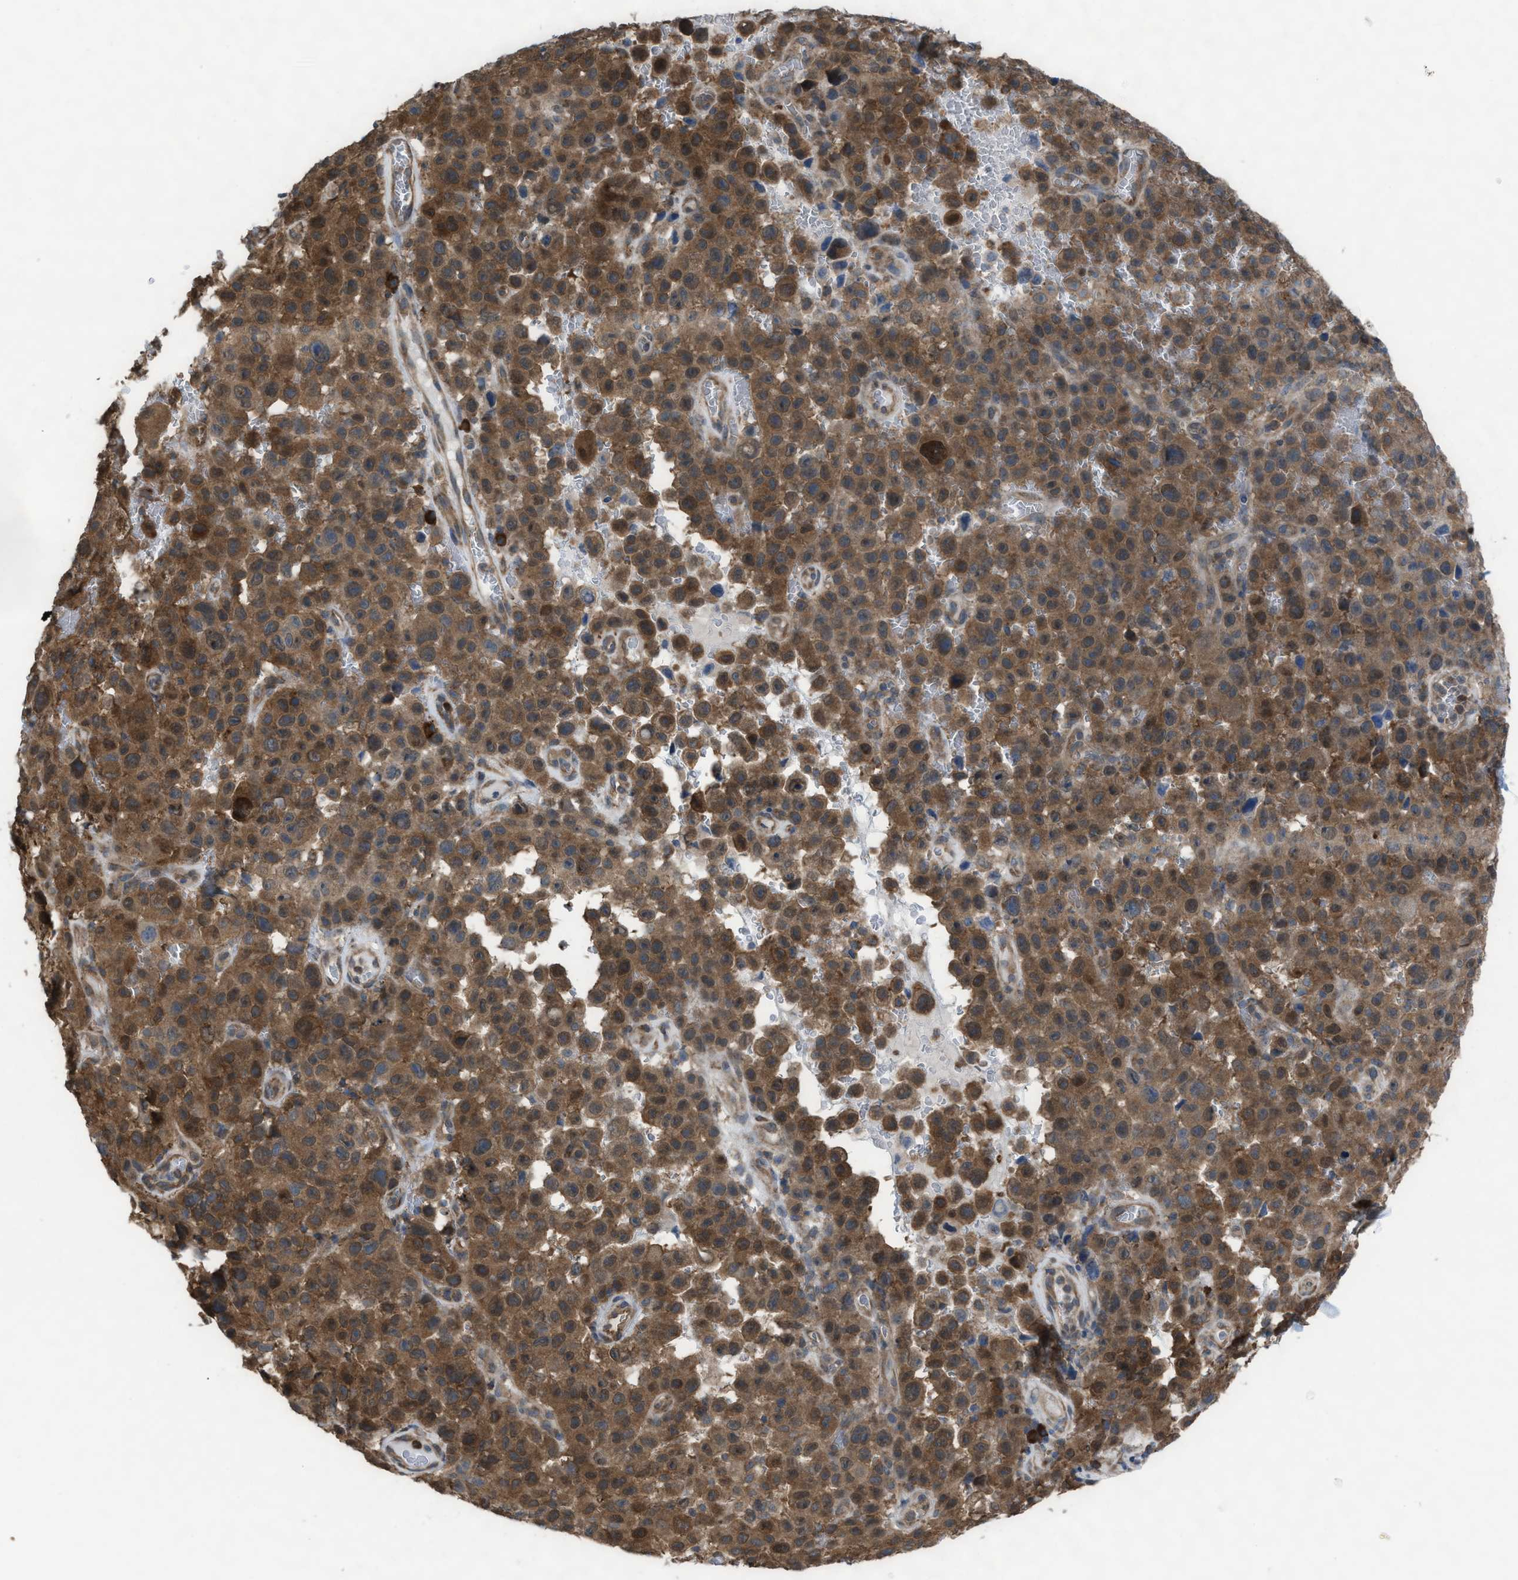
{"staining": {"intensity": "moderate", "quantity": ">75%", "location": "cytoplasmic/membranous"}, "tissue": "melanoma", "cell_type": "Tumor cells", "image_type": "cancer", "snomed": [{"axis": "morphology", "description": "Malignant melanoma, NOS"}, {"axis": "topography", "description": "Skin"}], "caption": "Malignant melanoma stained with a protein marker shows moderate staining in tumor cells.", "gene": "PLAA", "patient": {"sex": "female", "age": 82}}